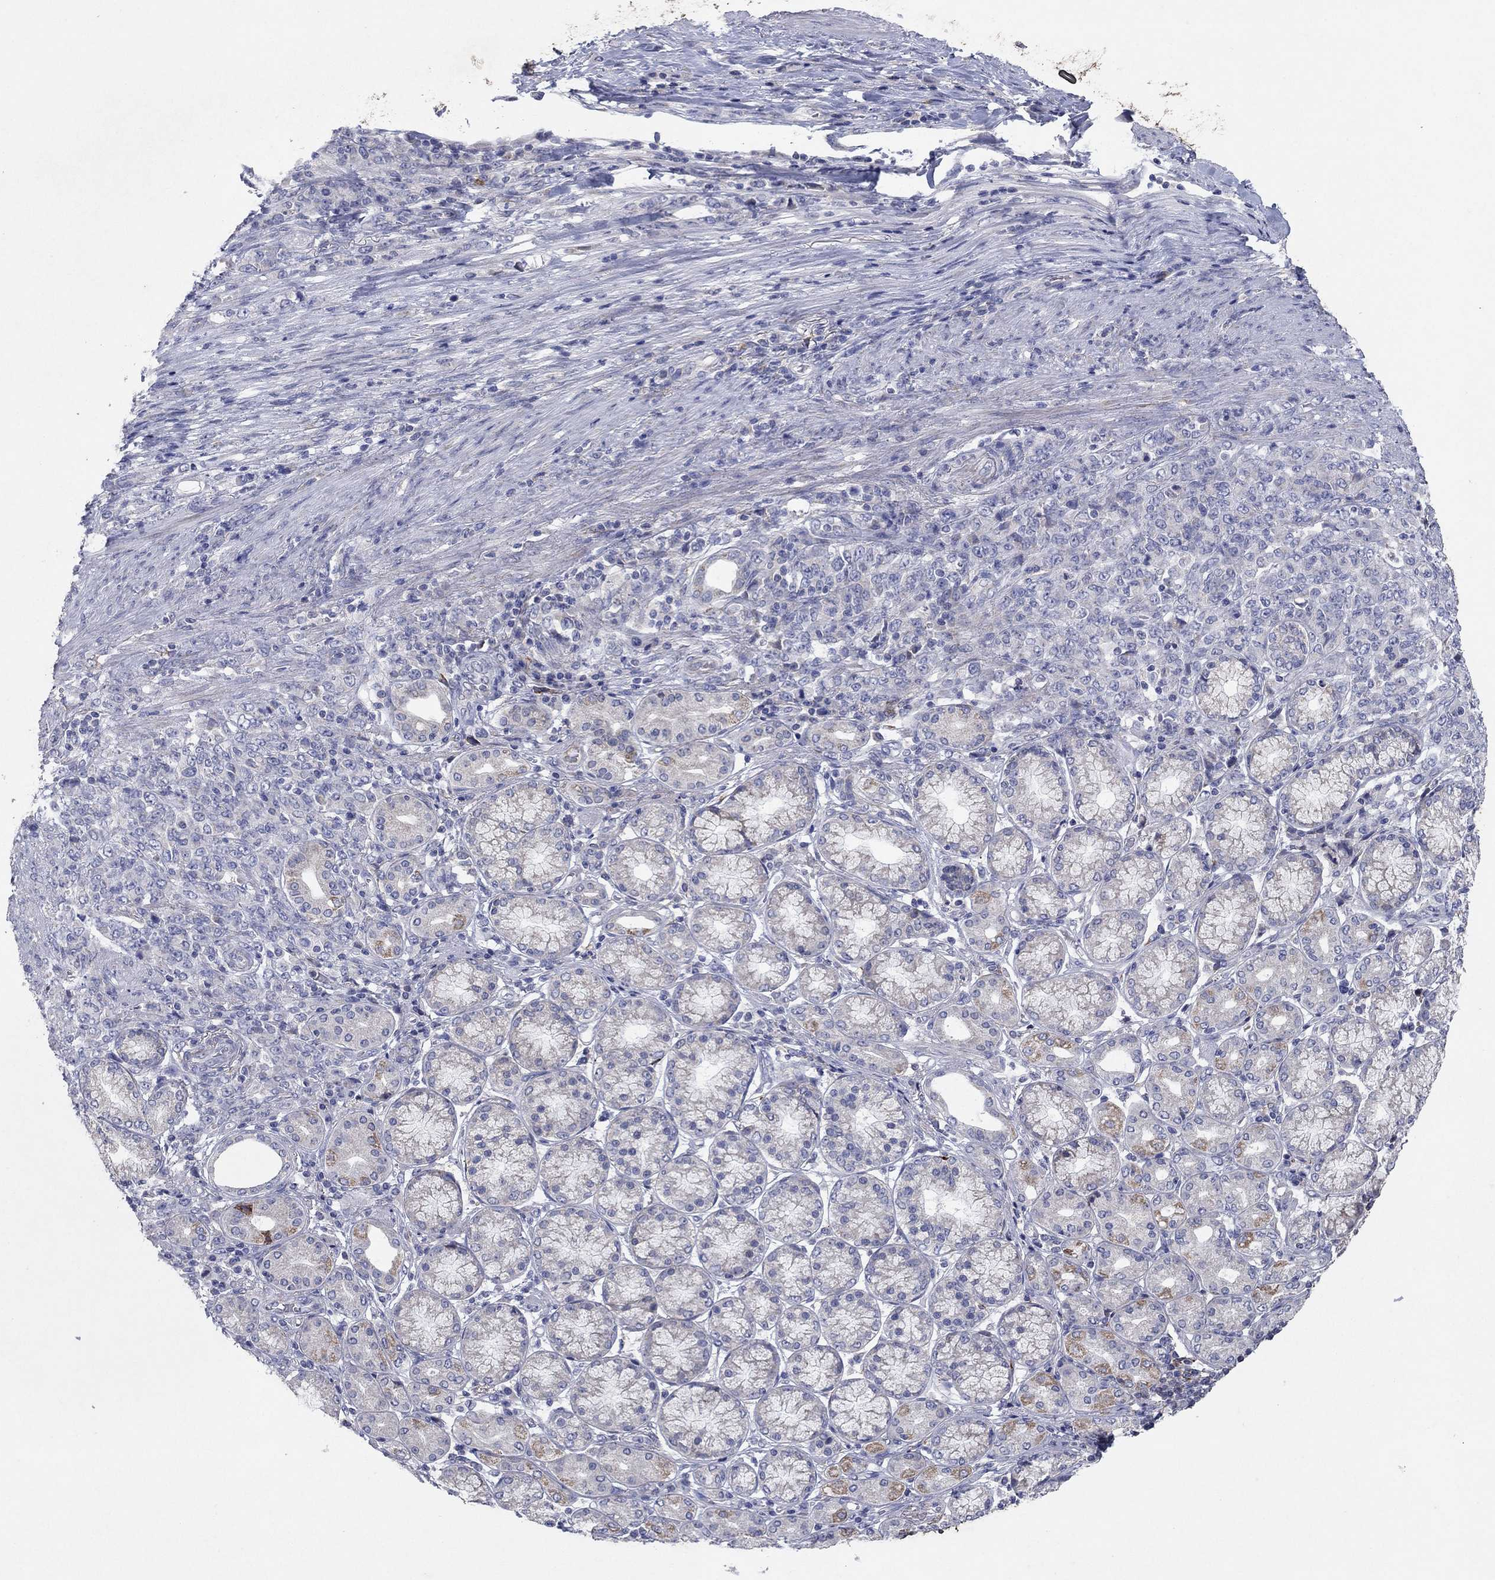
{"staining": {"intensity": "negative", "quantity": "none", "location": "none"}, "tissue": "stomach cancer", "cell_type": "Tumor cells", "image_type": "cancer", "snomed": [{"axis": "morphology", "description": "Normal tissue, NOS"}, {"axis": "morphology", "description": "Adenocarcinoma, NOS"}, {"axis": "topography", "description": "Stomach"}], "caption": "Tumor cells are negative for protein expression in human stomach cancer. The staining was performed using DAB (3,3'-diaminobenzidine) to visualize the protein expression in brown, while the nuclei were stained in blue with hematoxylin (Magnification: 20x).", "gene": "PTGDS", "patient": {"sex": "female", "age": 79}}